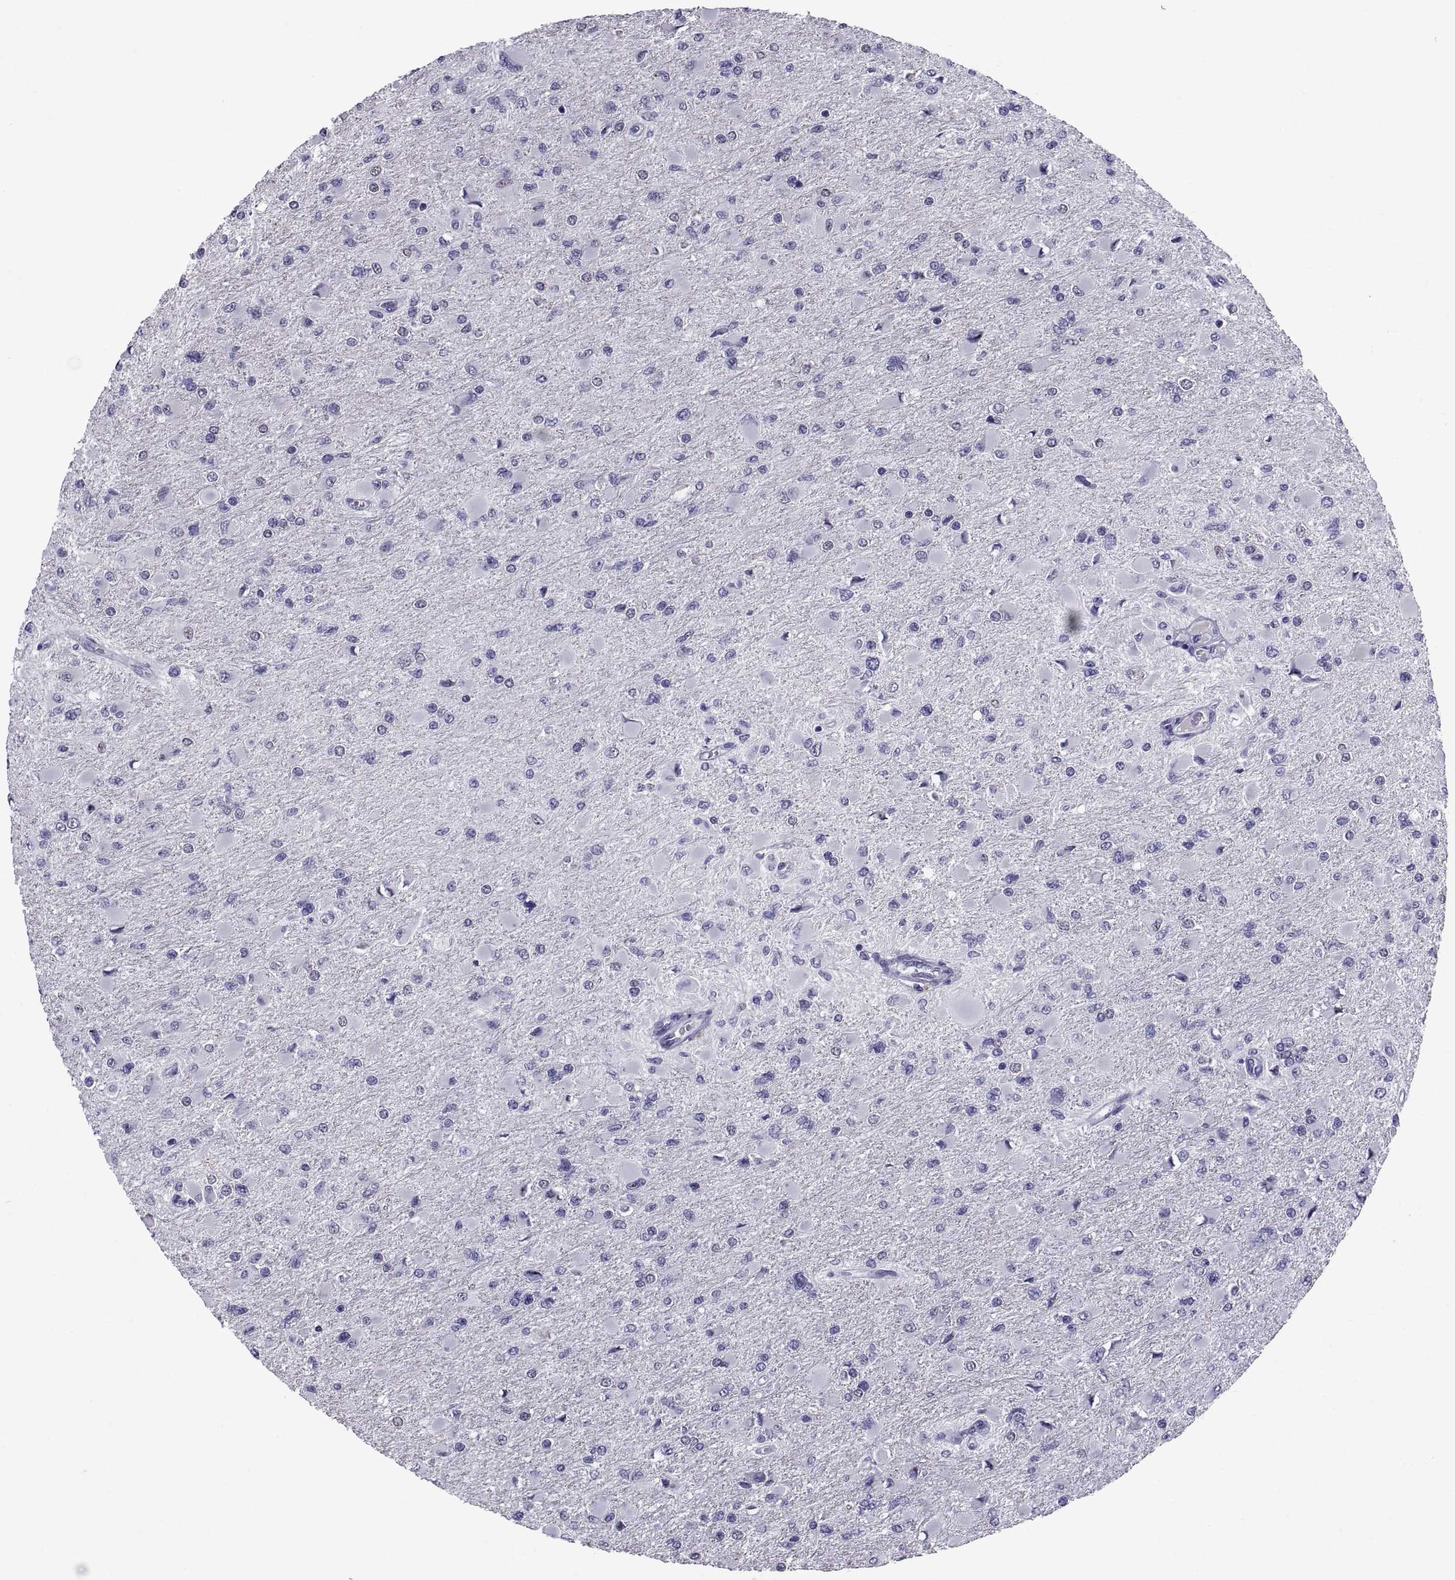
{"staining": {"intensity": "negative", "quantity": "none", "location": "none"}, "tissue": "glioma", "cell_type": "Tumor cells", "image_type": "cancer", "snomed": [{"axis": "morphology", "description": "Glioma, malignant, High grade"}, {"axis": "topography", "description": "Cerebral cortex"}], "caption": "The micrograph shows no staining of tumor cells in high-grade glioma (malignant).", "gene": "TGFBR3L", "patient": {"sex": "female", "age": 36}}